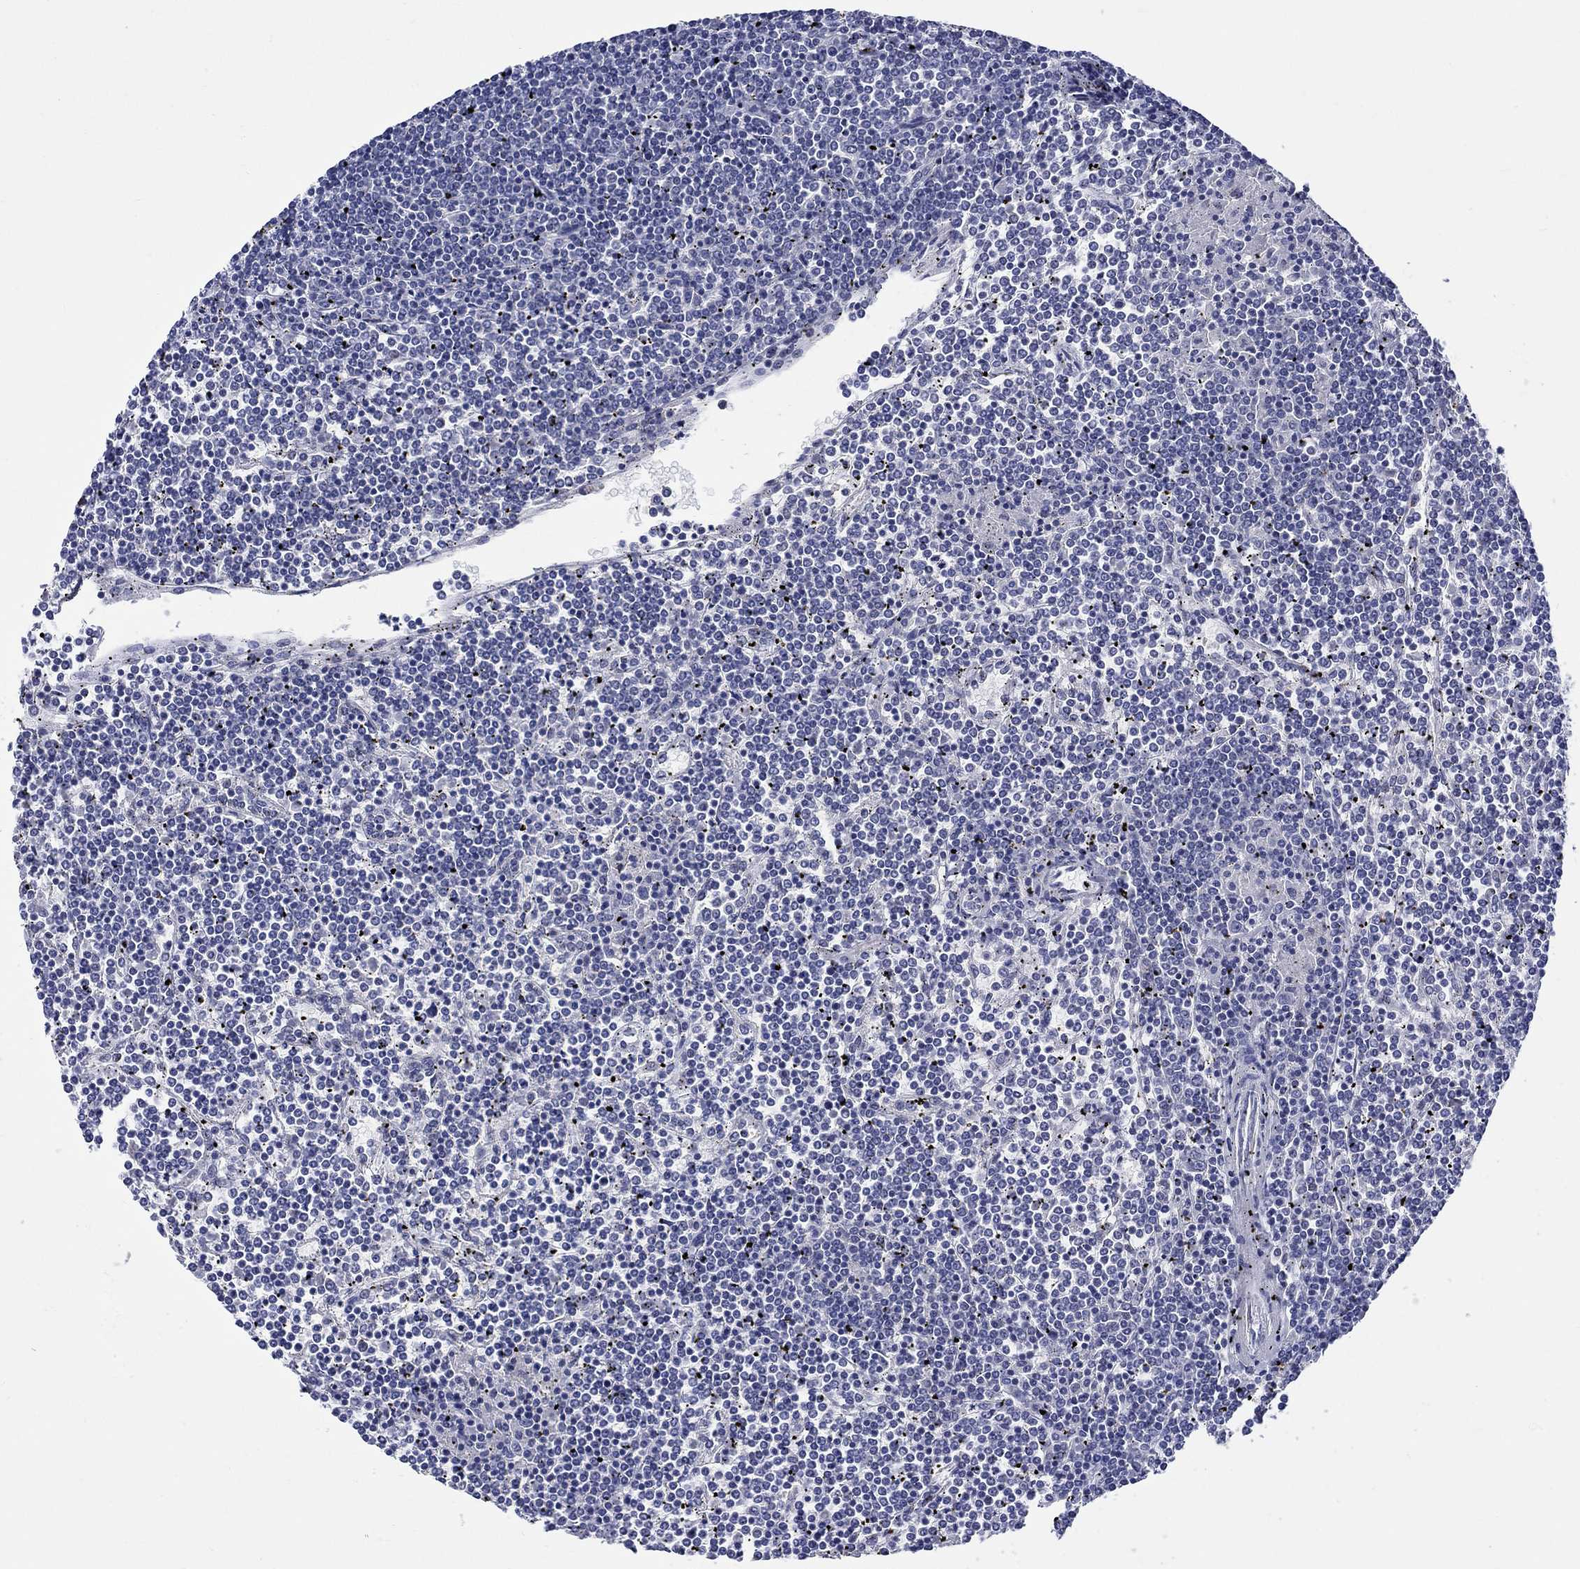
{"staining": {"intensity": "negative", "quantity": "none", "location": "none"}, "tissue": "lymphoma", "cell_type": "Tumor cells", "image_type": "cancer", "snomed": [{"axis": "morphology", "description": "Malignant lymphoma, non-Hodgkin's type, Low grade"}, {"axis": "topography", "description": "Spleen"}], "caption": "Immunohistochemistry photomicrograph of neoplastic tissue: human lymphoma stained with DAB (3,3'-diaminobenzidine) displays no significant protein expression in tumor cells. (DAB immunohistochemistry (IHC) visualized using brightfield microscopy, high magnification).", "gene": "ST6GALNAC1", "patient": {"sex": "female", "age": 19}}